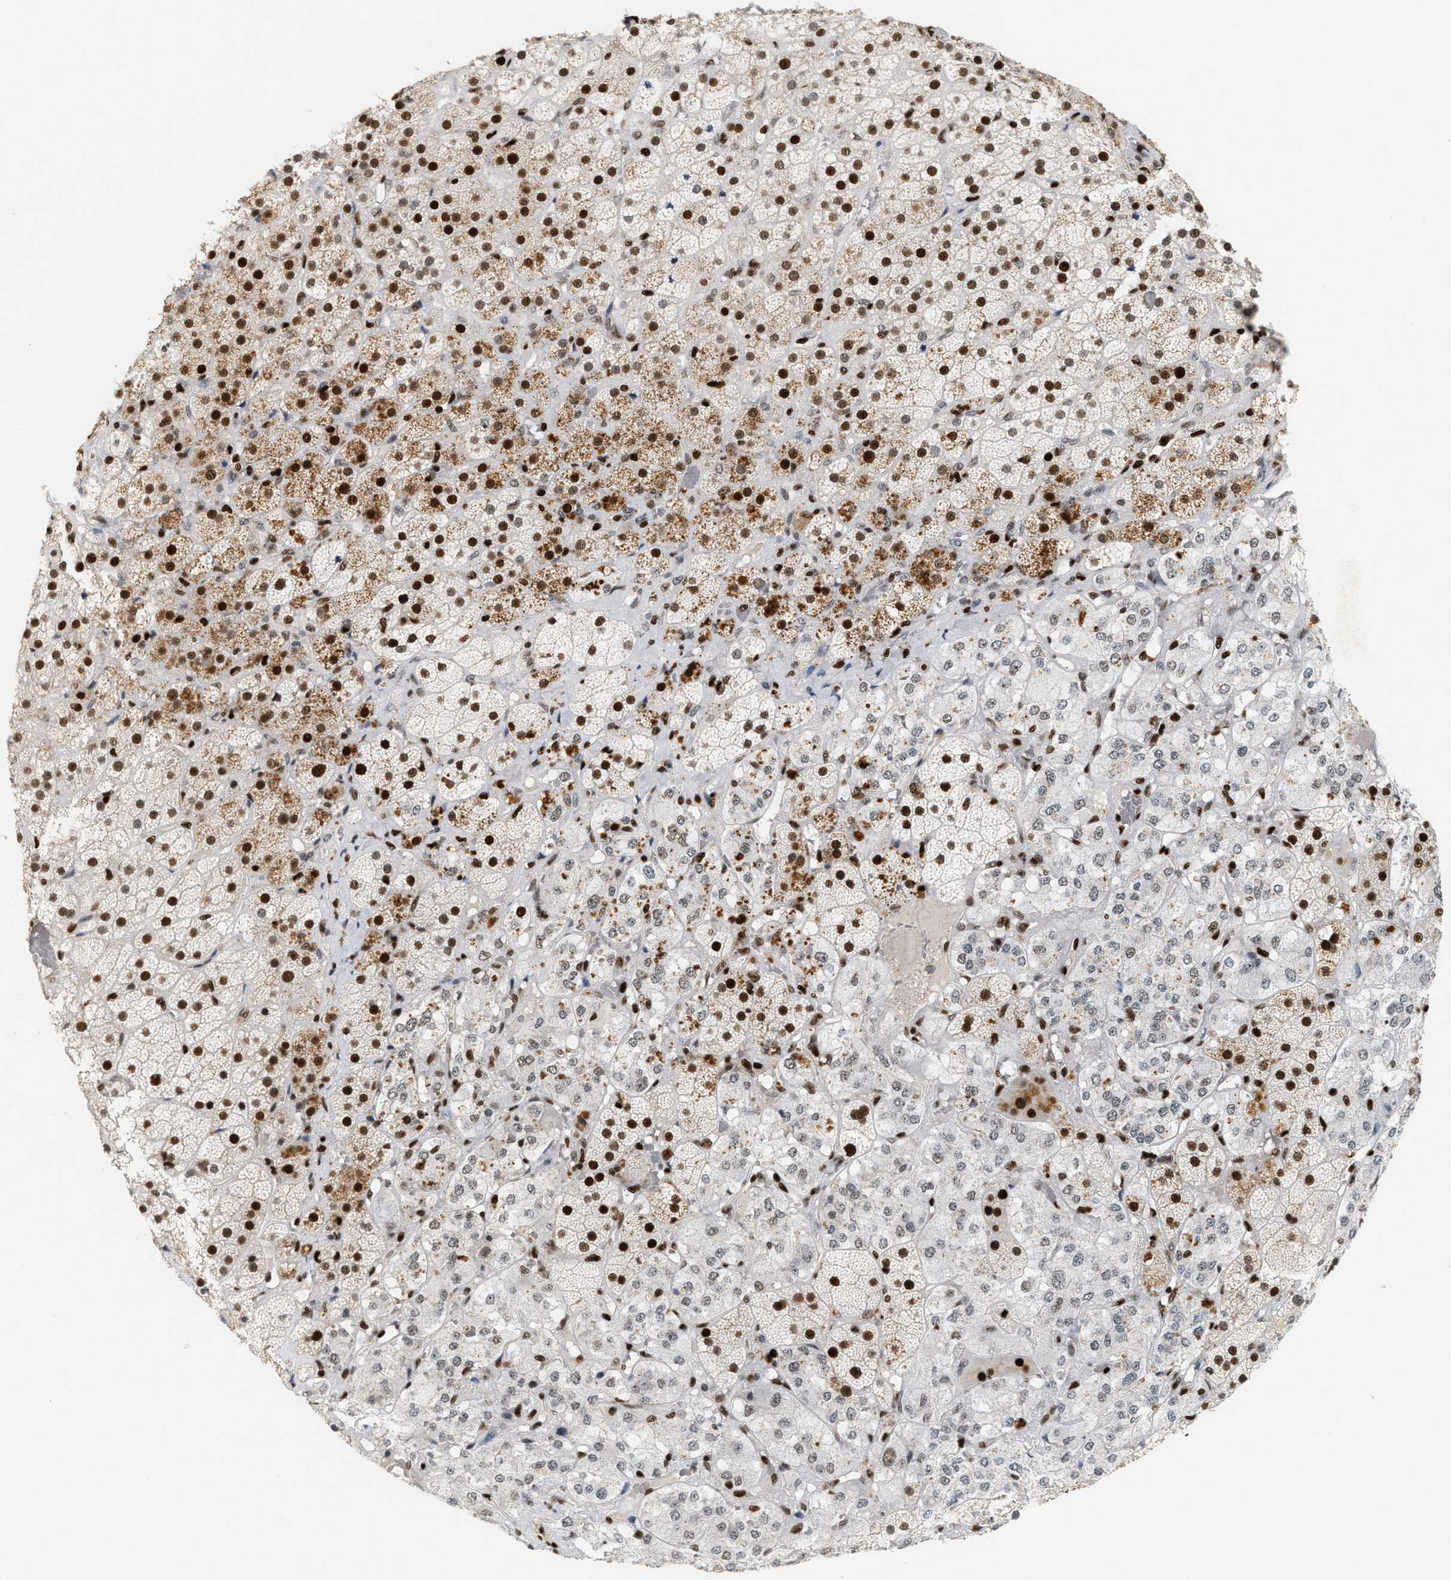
{"staining": {"intensity": "strong", "quantity": ">75%", "location": "nuclear"}, "tissue": "adrenal gland", "cell_type": "Glandular cells", "image_type": "normal", "snomed": [{"axis": "morphology", "description": "Normal tissue, NOS"}, {"axis": "topography", "description": "Adrenal gland"}], "caption": "A brown stain highlights strong nuclear positivity of a protein in glandular cells of normal adrenal gland.", "gene": "C17orf49", "patient": {"sex": "male", "age": 57}}